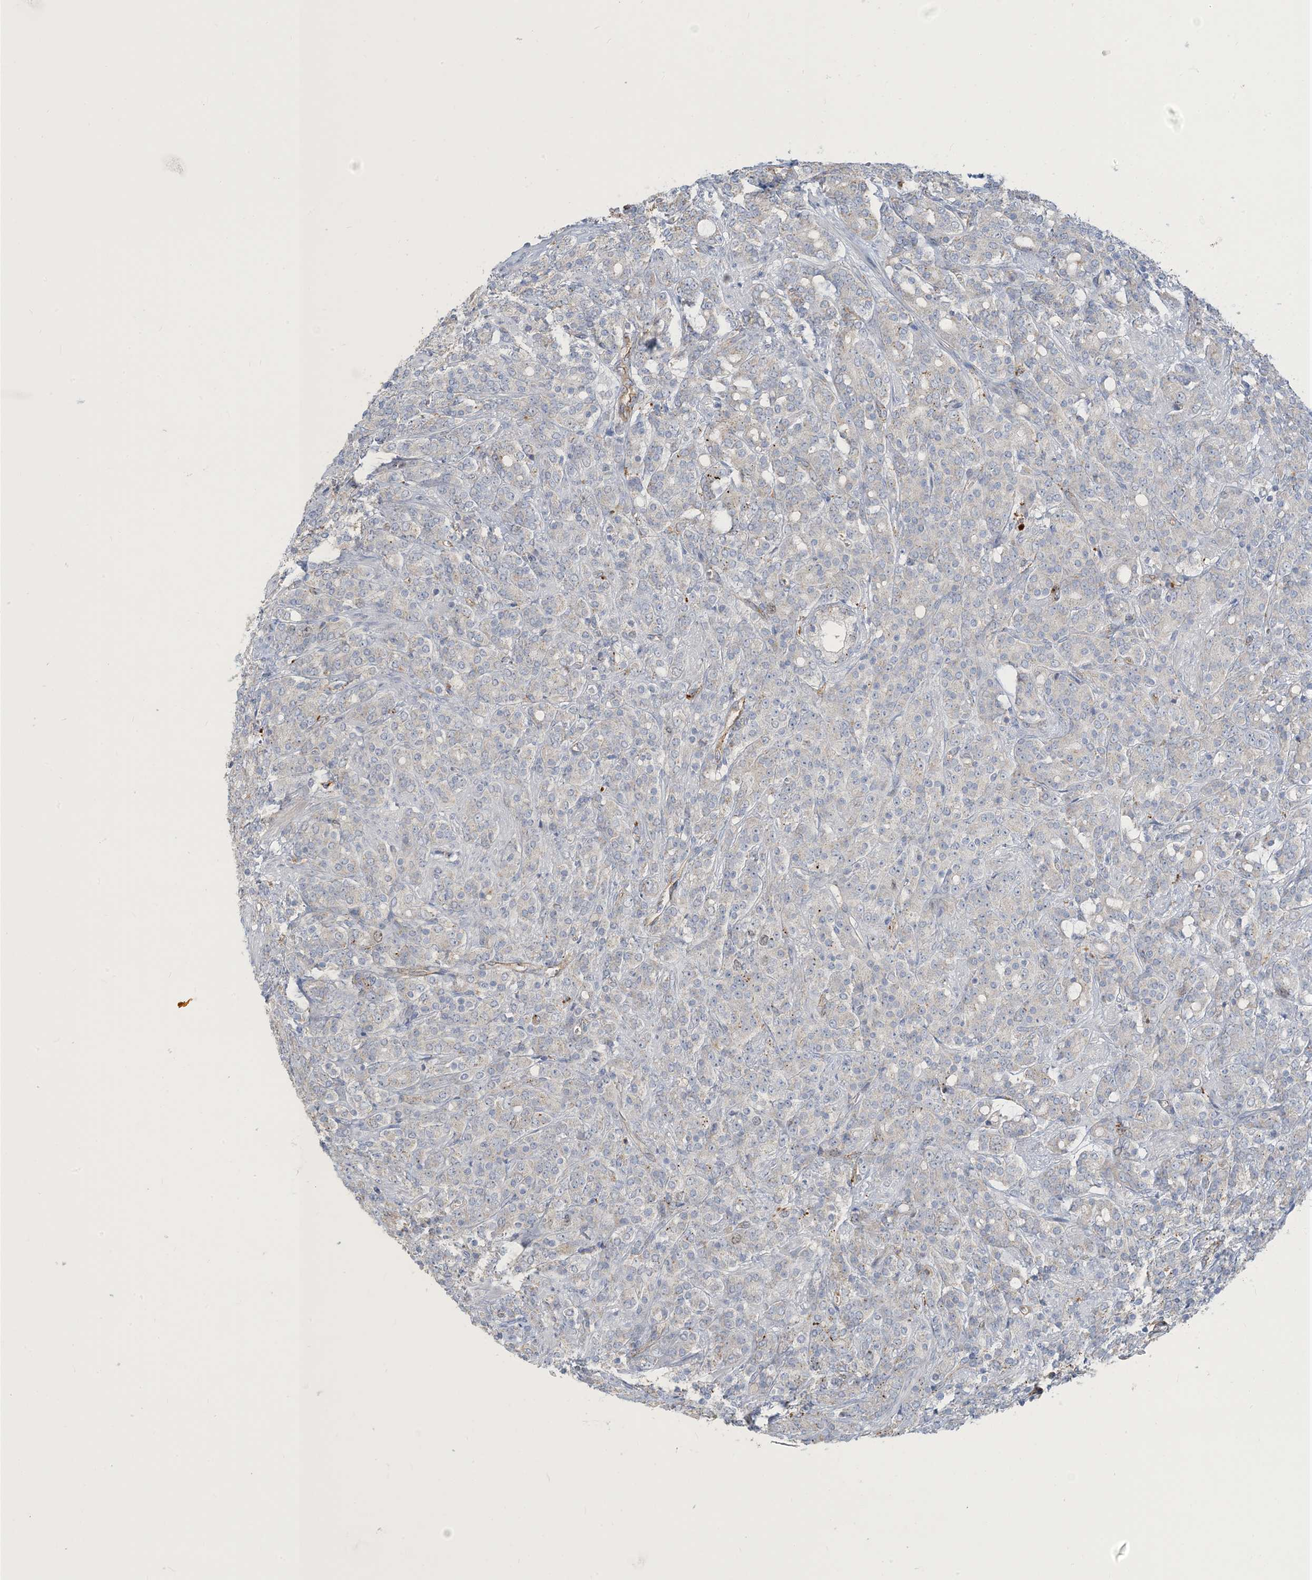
{"staining": {"intensity": "moderate", "quantity": "<25%", "location": "cytoplasmic/membranous"}, "tissue": "prostate cancer", "cell_type": "Tumor cells", "image_type": "cancer", "snomed": [{"axis": "morphology", "description": "Adenocarcinoma, High grade"}, {"axis": "topography", "description": "Prostate"}], "caption": "A photomicrograph of prostate adenocarcinoma (high-grade) stained for a protein reveals moderate cytoplasmic/membranous brown staining in tumor cells.", "gene": "PEAR1", "patient": {"sex": "male", "age": 62}}